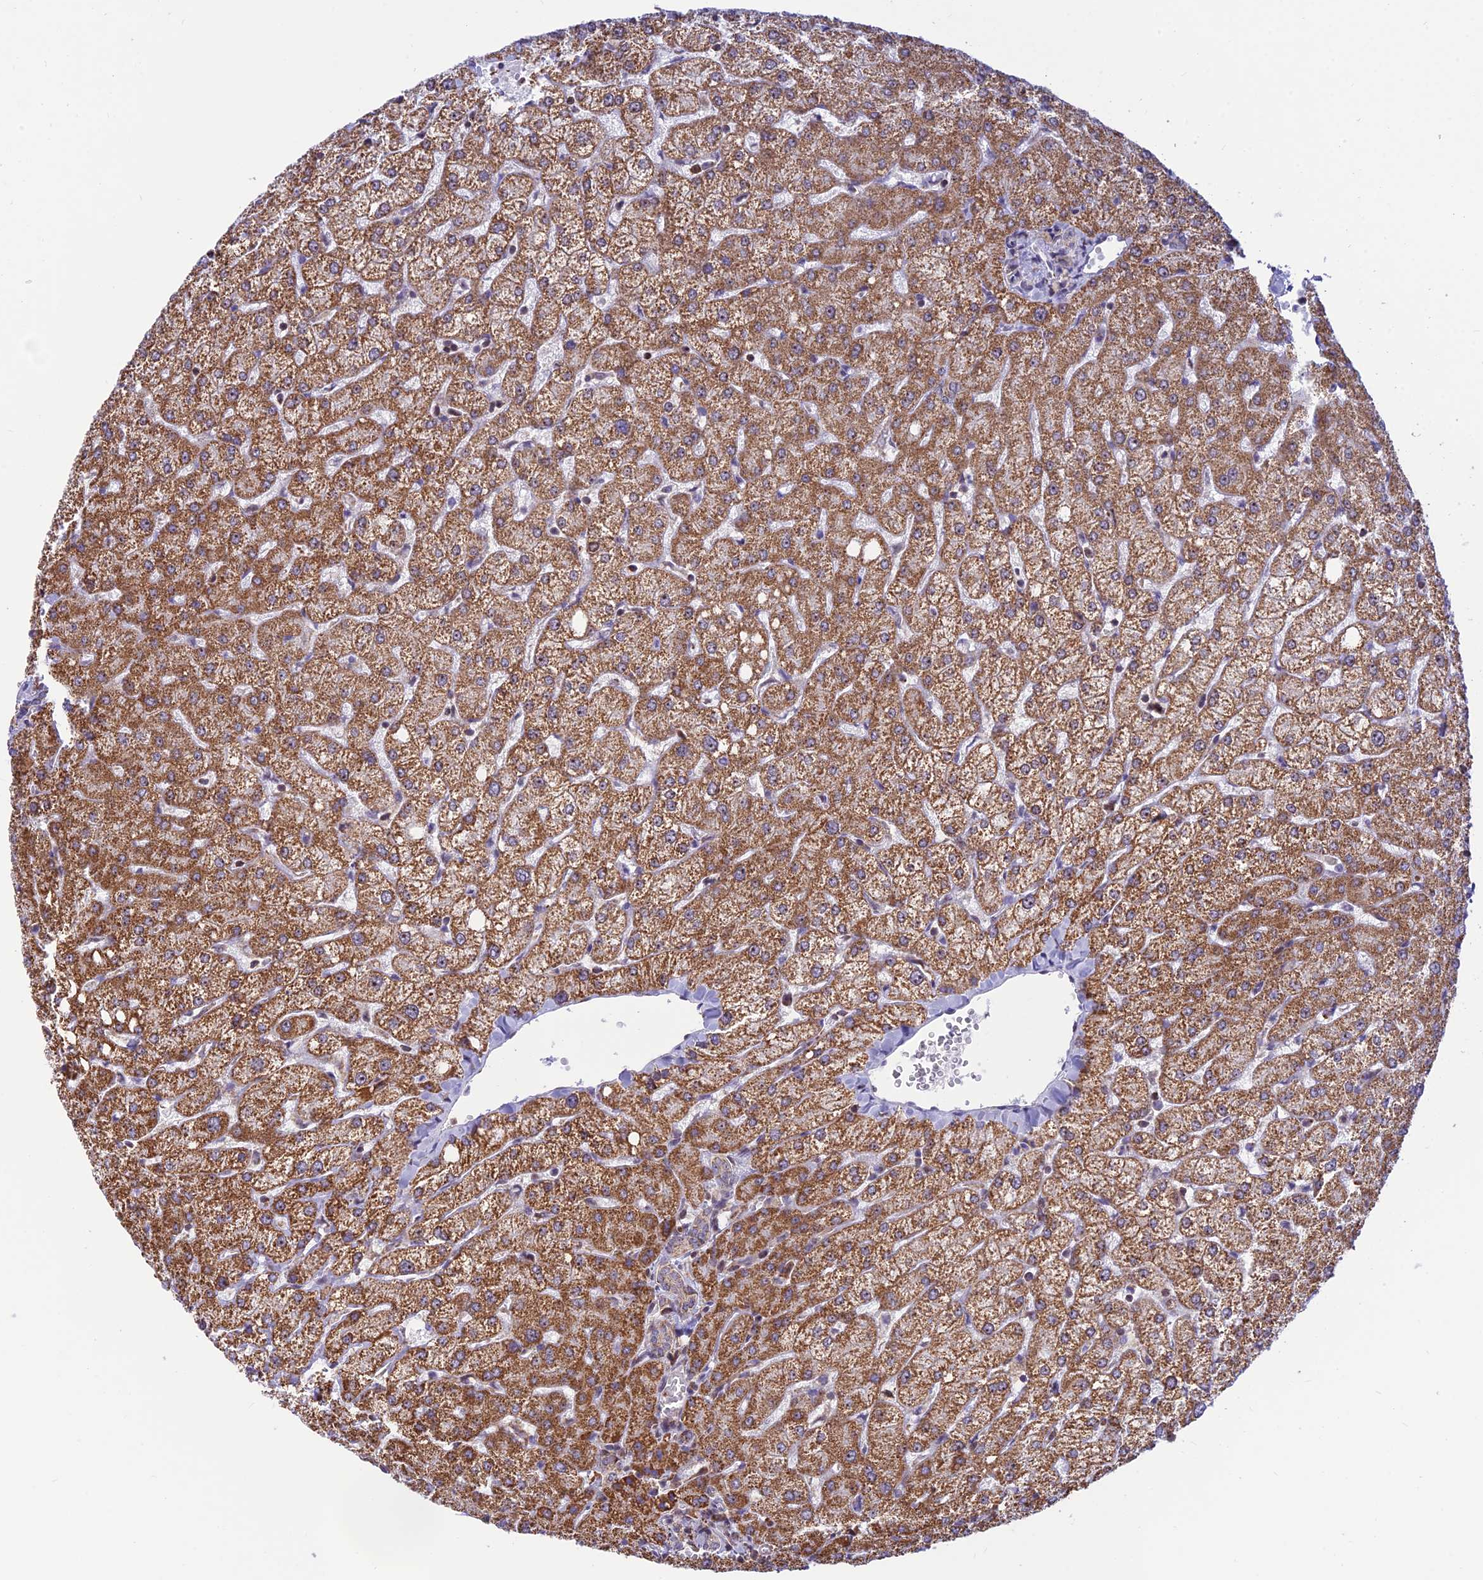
{"staining": {"intensity": "weak", "quantity": "25%-75%", "location": "cytoplasmic/membranous"}, "tissue": "liver", "cell_type": "Cholangiocytes", "image_type": "normal", "snomed": [{"axis": "morphology", "description": "Normal tissue, NOS"}, {"axis": "topography", "description": "Liver"}], "caption": "Immunohistochemical staining of benign liver exhibits low levels of weak cytoplasmic/membranous staining in about 25%-75% of cholangiocytes.", "gene": "POLR1G", "patient": {"sex": "female", "age": 54}}